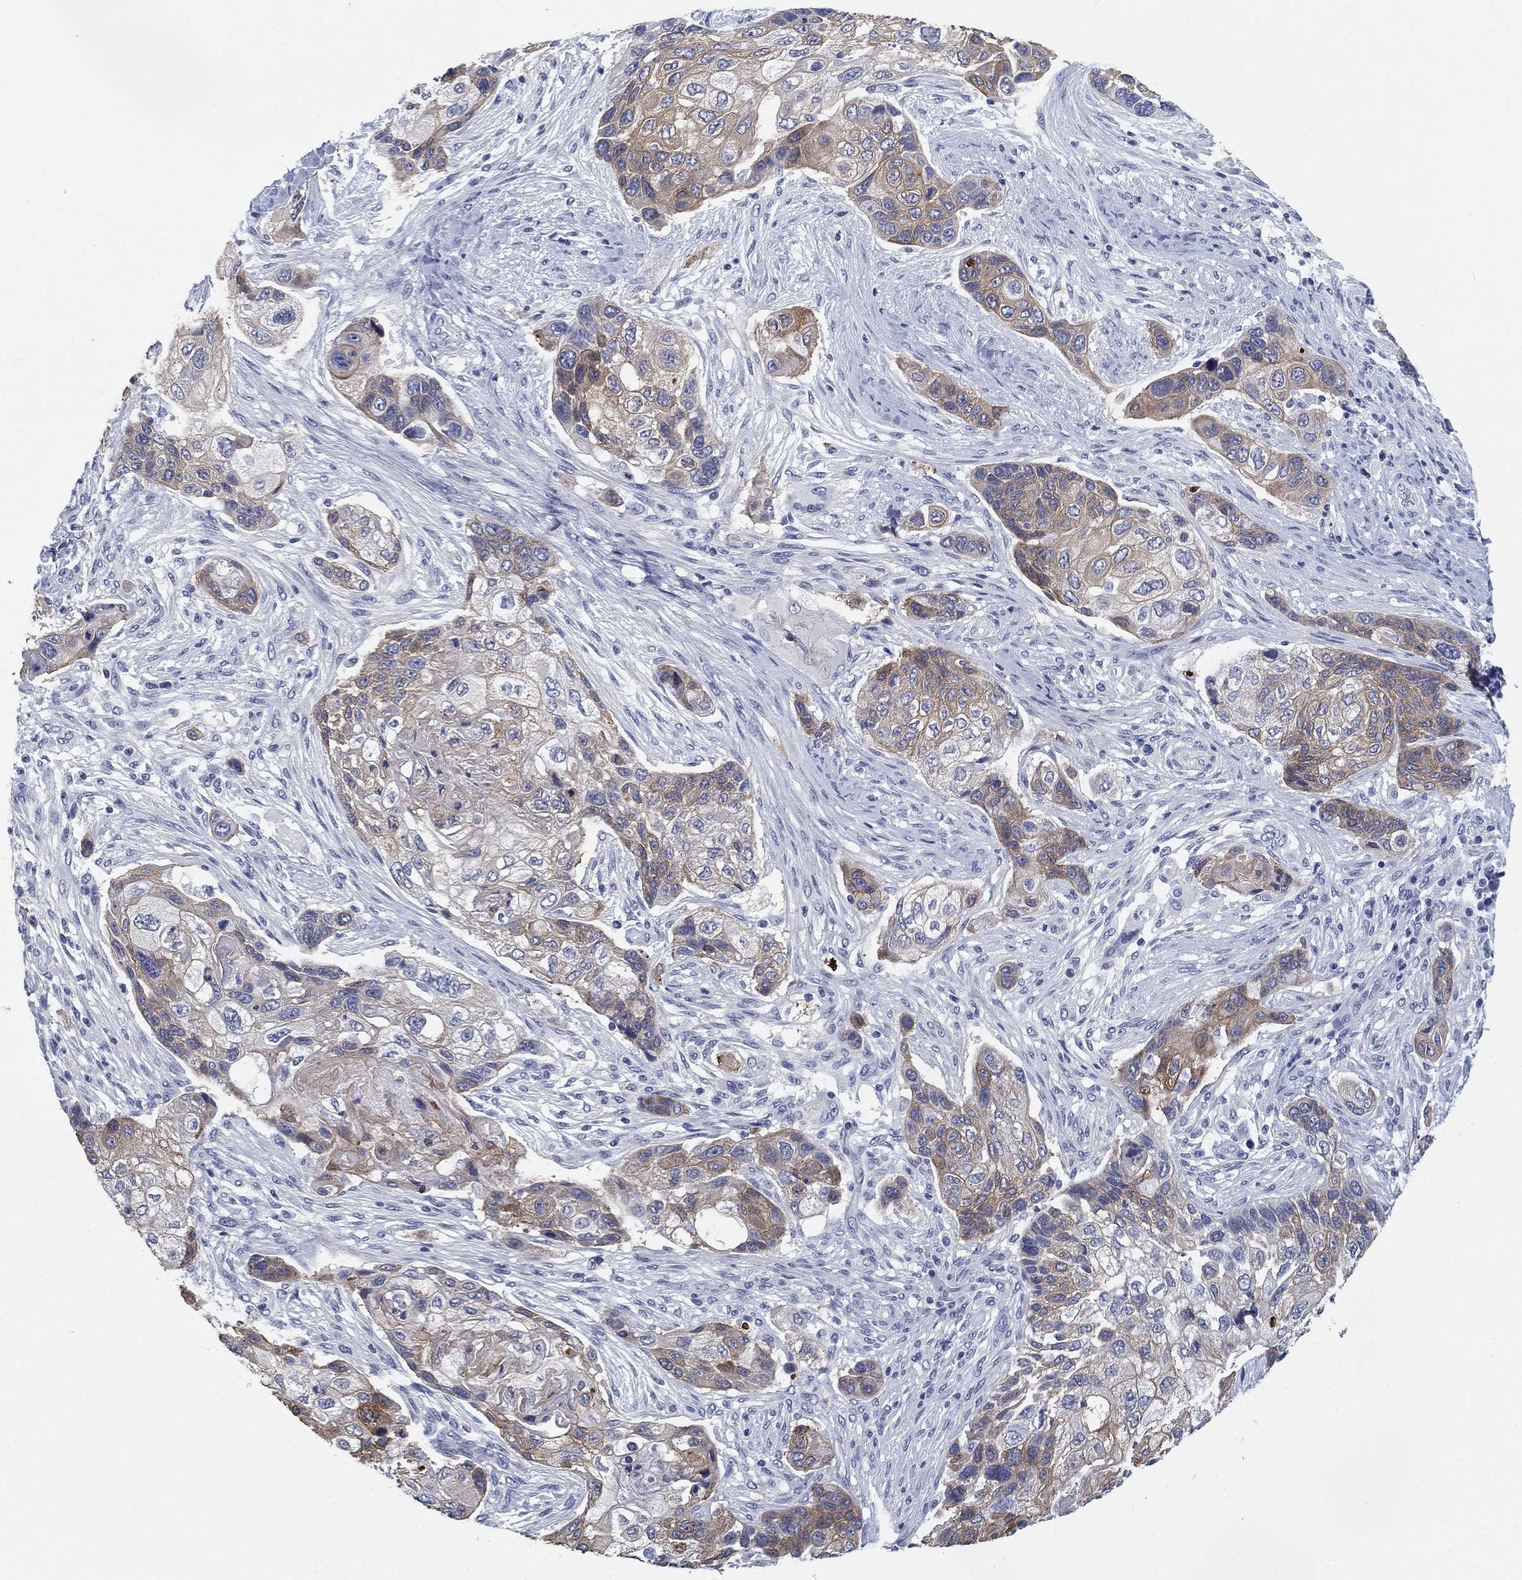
{"staining": {"intensity": "moderate", "quantity": "25%-75%", "location": "cytoplasmic/membranous"}, "tissue": "lung cancer", "cell_type": "Tumor cells", "image_type": "cancer", "snomed": [{"axis": "morphology", "description": "Squamous cell carcinoma, NOS"}, {"axis": "topography", "description": "Lung"}], "caption": "Moderate cytoplasmic/membranous protein staining is identified in about 25%-75% of tumor cells in lung cancer. The staining was performed using DAB to visualize the protein expression in brown, while the nuclei were stained in blue with hematoxylin (Magnification: 20x).", "gene": "CLUL1", "patient": {"sex": "male", "age": 69}}